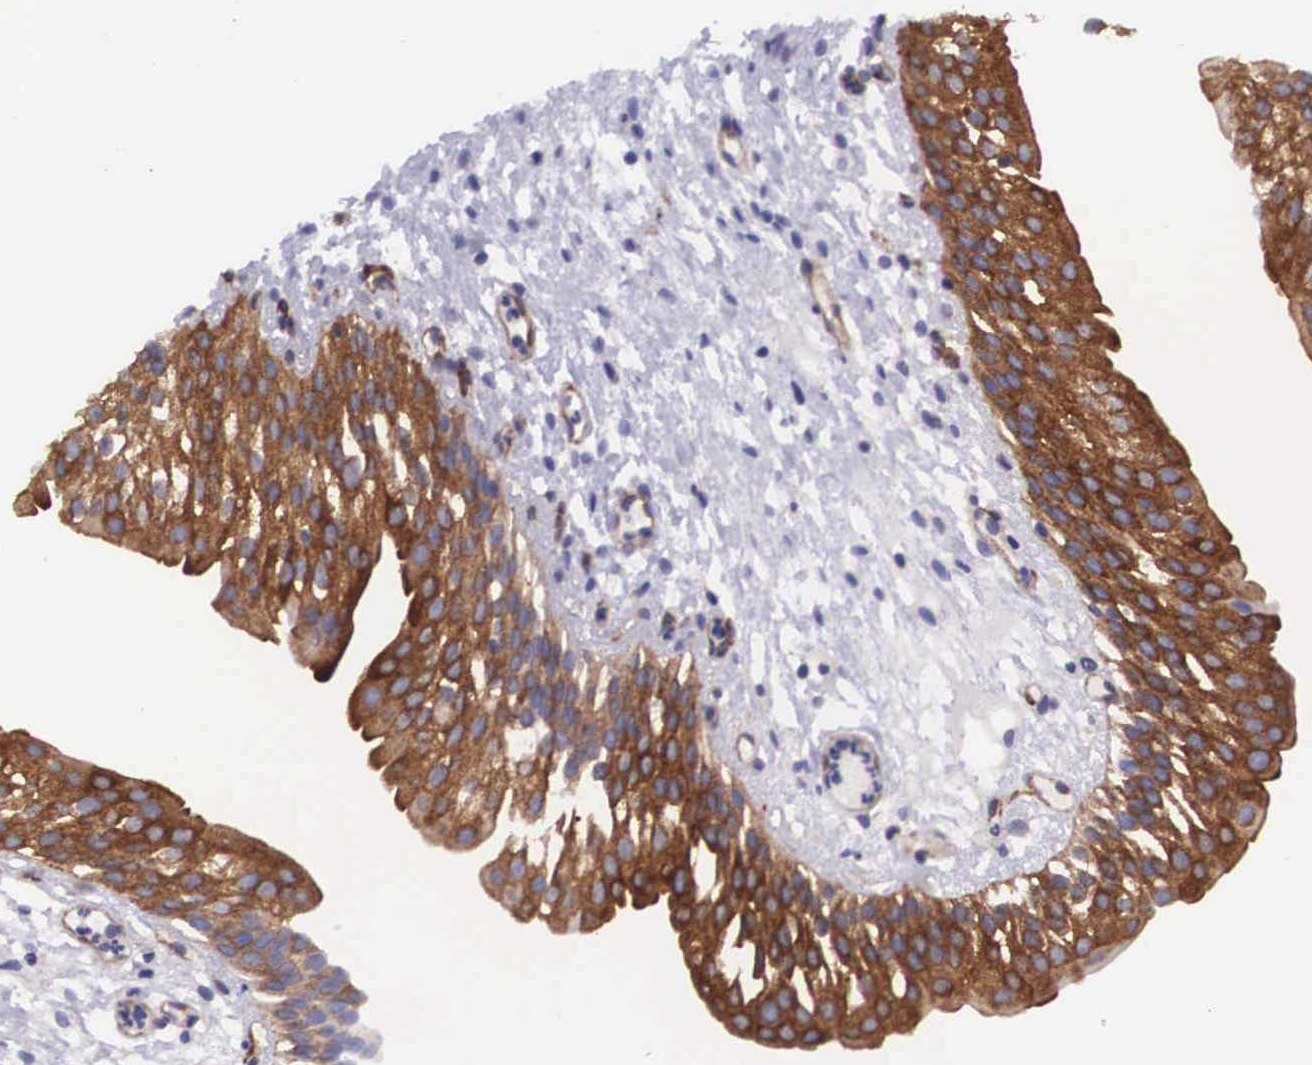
{"staining": {"intensity": "strong", "quantity": ">75%", "location": "cytoplasmic/membranous"}, "tissue": "urinary bladder", "cell_type": "Urothelial cells", "image_type": "normal", "snomed": [{"axis": "morphology", "description": "Normal tissue, NOS"}, {"axis": "topography", "description": "Urinary bladder"}], "caption": "An immunohistochemistry (IHC) histopathology image of normal tissue is shown. Protein staining in brown shows strong cytoplasmic/membranous positivity in urinary bladder within urothelial cells.", "gene": "BCAR1", "patient": {"sex": "male", "age": 48}}